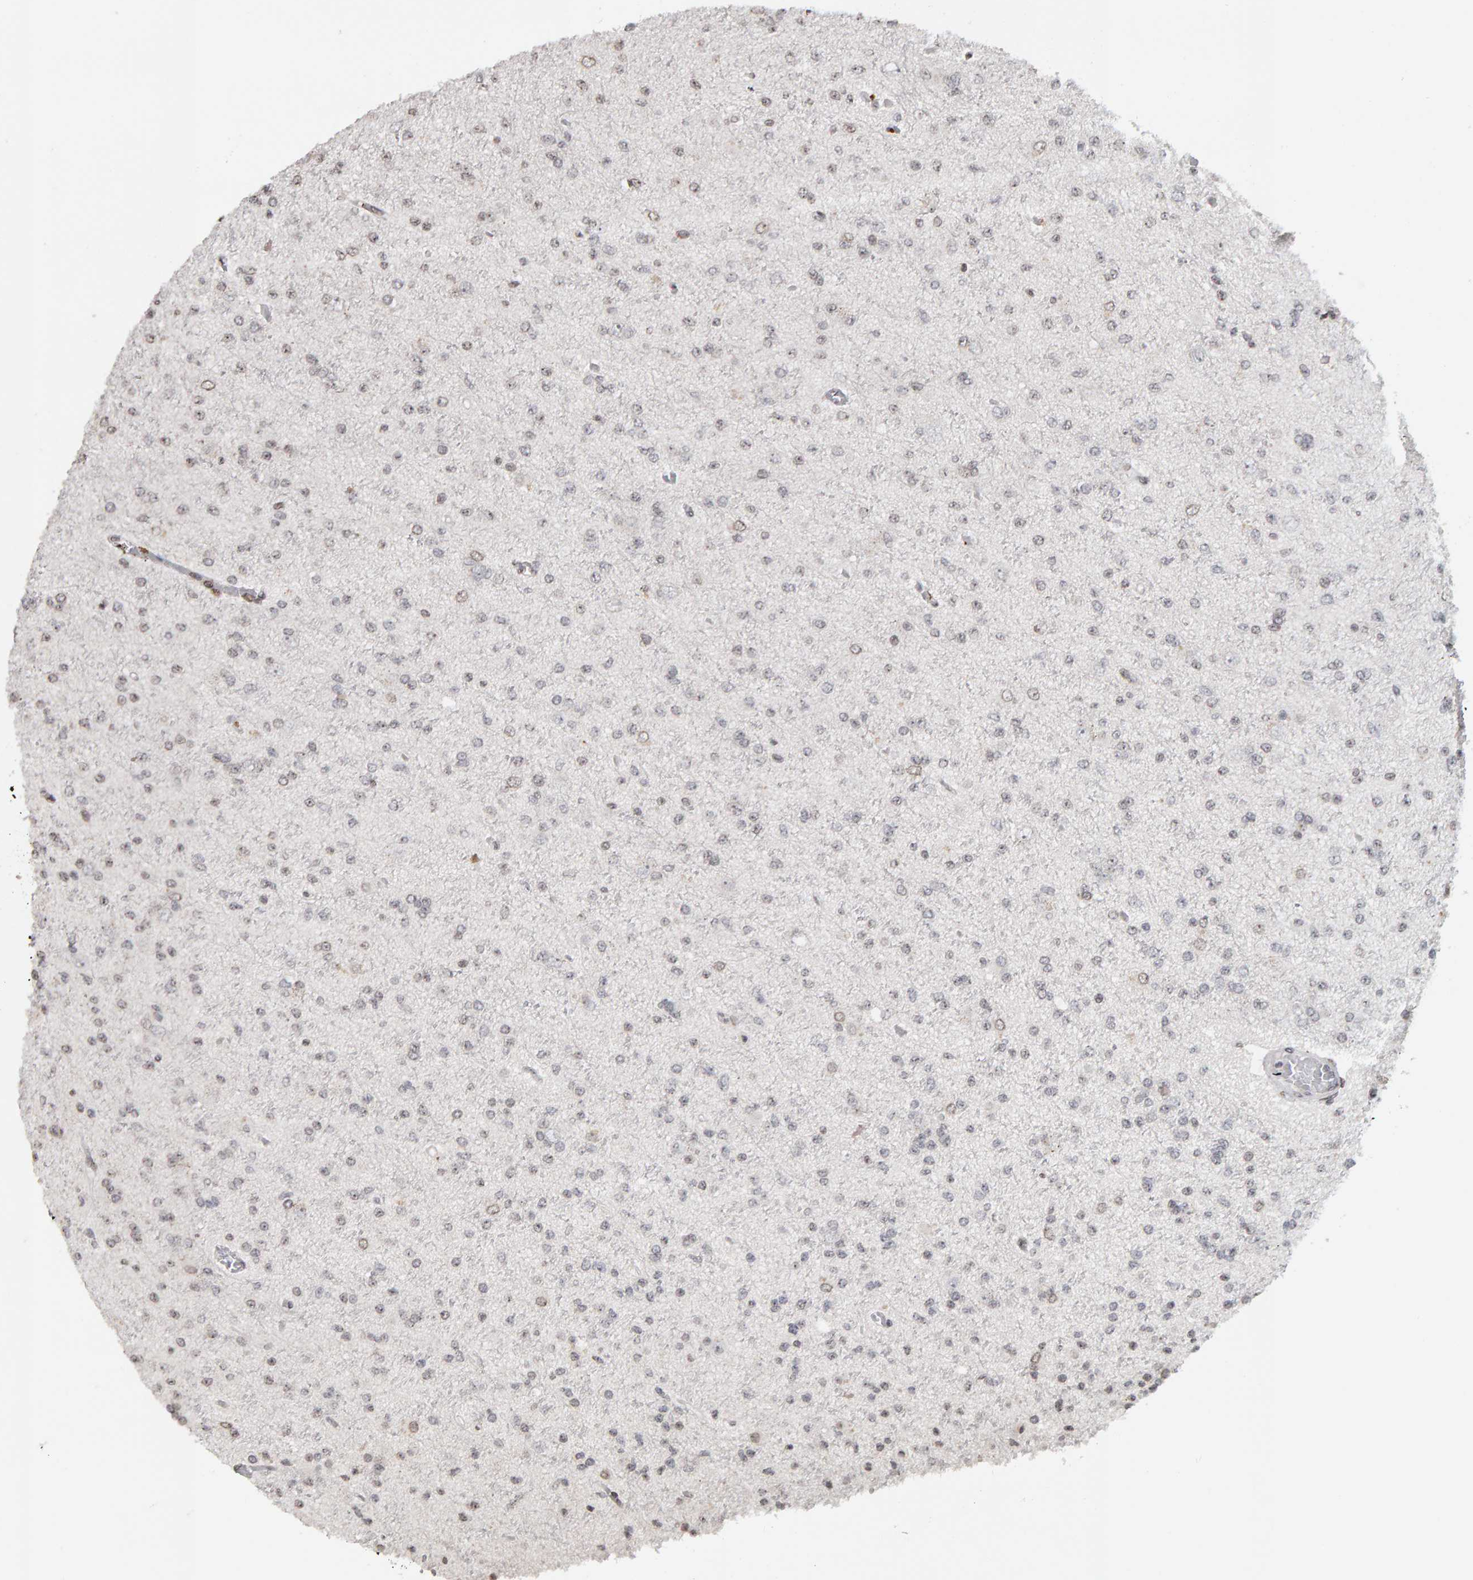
{"staining": {"intensity": "weak", "quantity": "25%-75%", "location": "nuclear"}, "tissue": "glioma", "cell_type": "Tumor cells", "image_type": "cancer", "snomed": [{"axis": "morphology", "description": "Glioma, malignant, Low grade"}, {"axis": "topography", "description": "Brain"}], "caption": "DAB (3,3'-diaminobenzidine) immunohistochemical staining of glioma exhibits weak nuclear protein staining in about 25%-75% of tumor cells.", "gene": "TRAM1", "patient": {"sex": "female", "age": 22}}